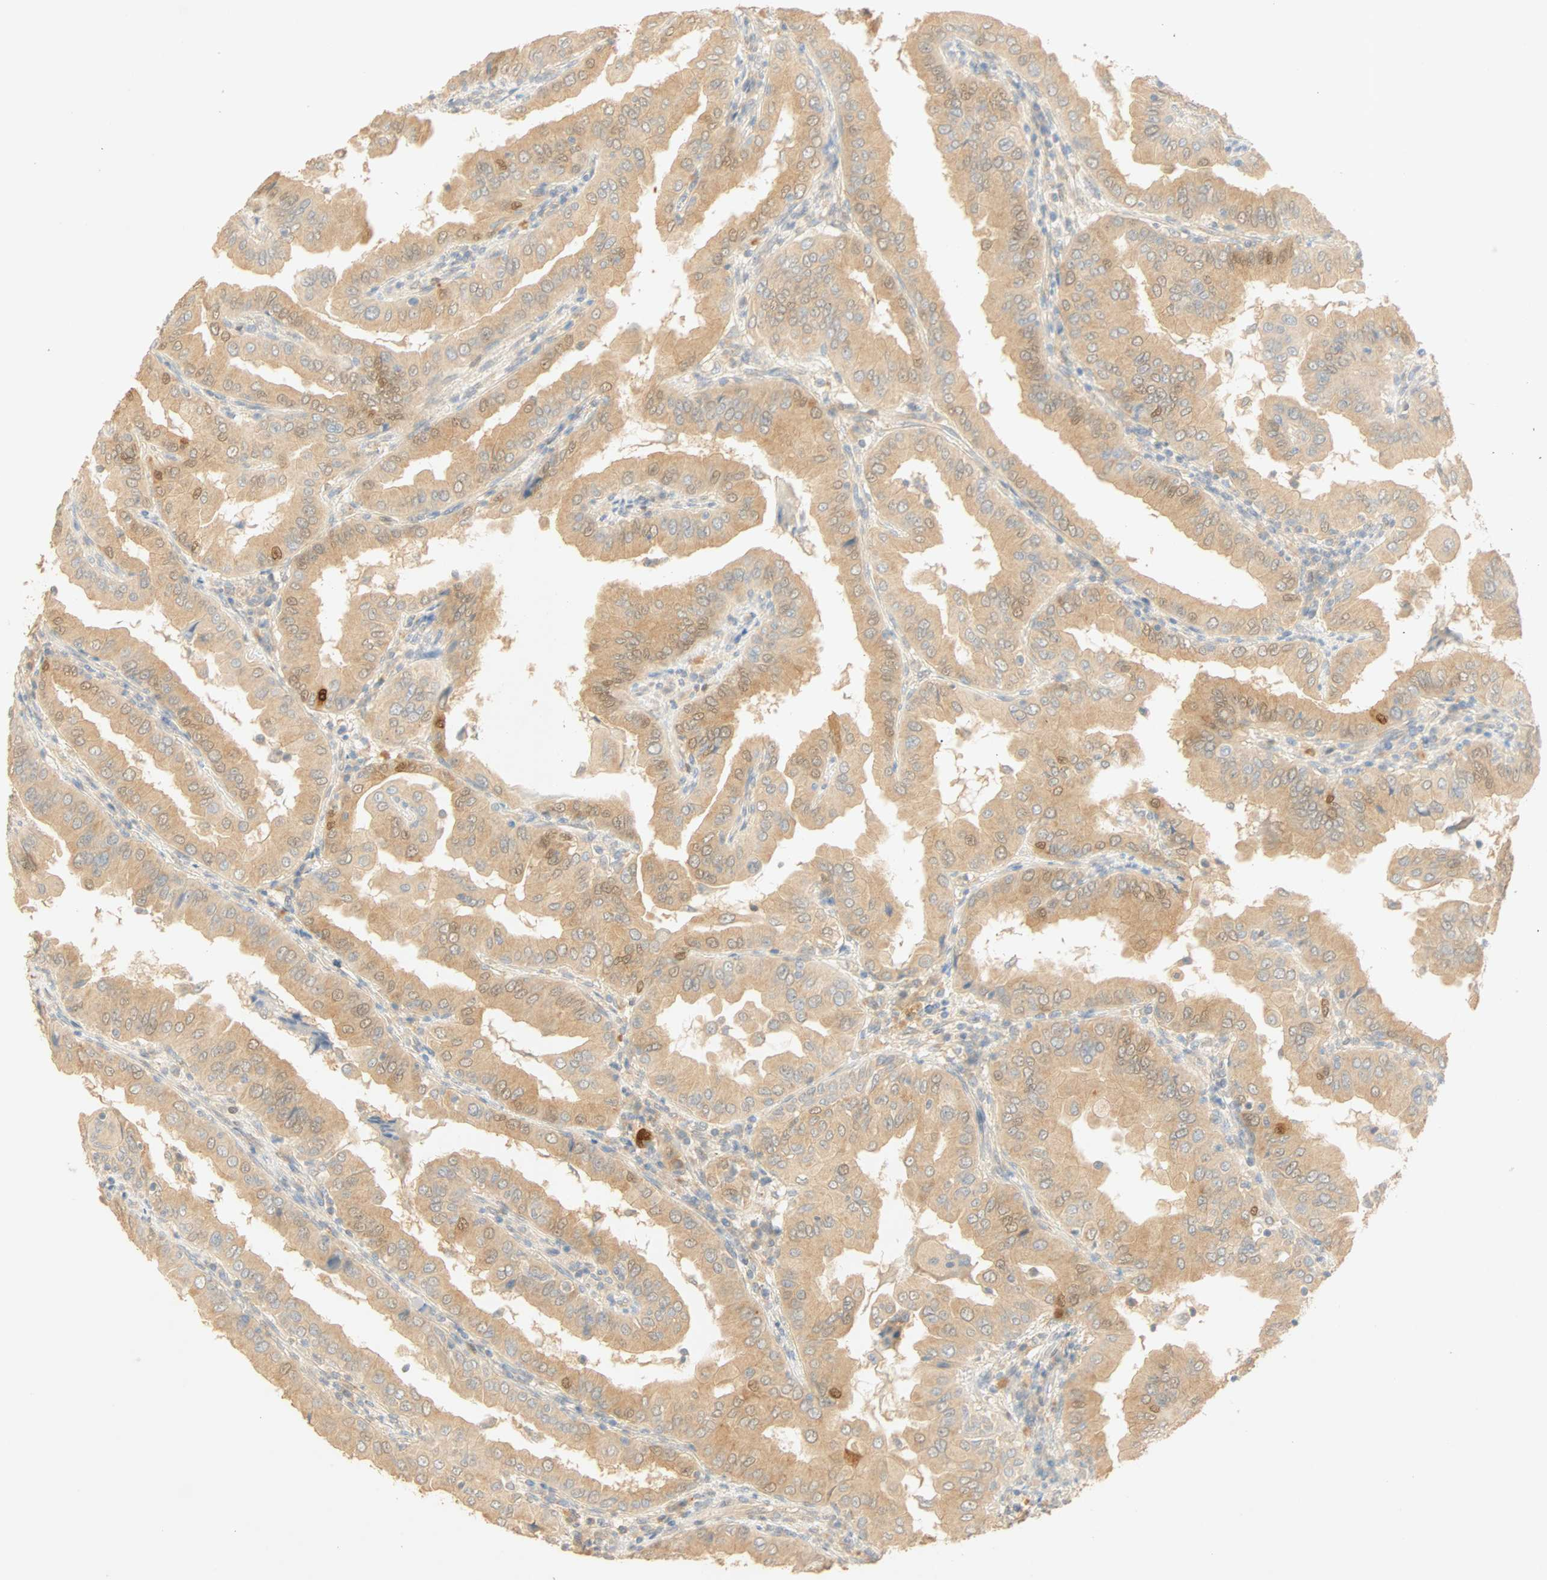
{"staining": {"intensity": "moderate", "quantity": ">75%", "location": "cytoplasmic/membranous"}, "tissue": "thyroid cancer", "cell_type": "Tumor cells", "image_type": "cancer", "snomed": [{"axis": "morphology", "description": "Papillary adenocarcinoma, NOS"}, {"axis": "topography", "description": "Thyroid gland"}], "caption": "Immunohistochemical staining of thyroid cancer displays moderate cytoplasmic/membranous protein expression in approximately >75% of tumor cells.", "gene": "SELENBP1", "patient": {"sex": "male", "age": 33}}